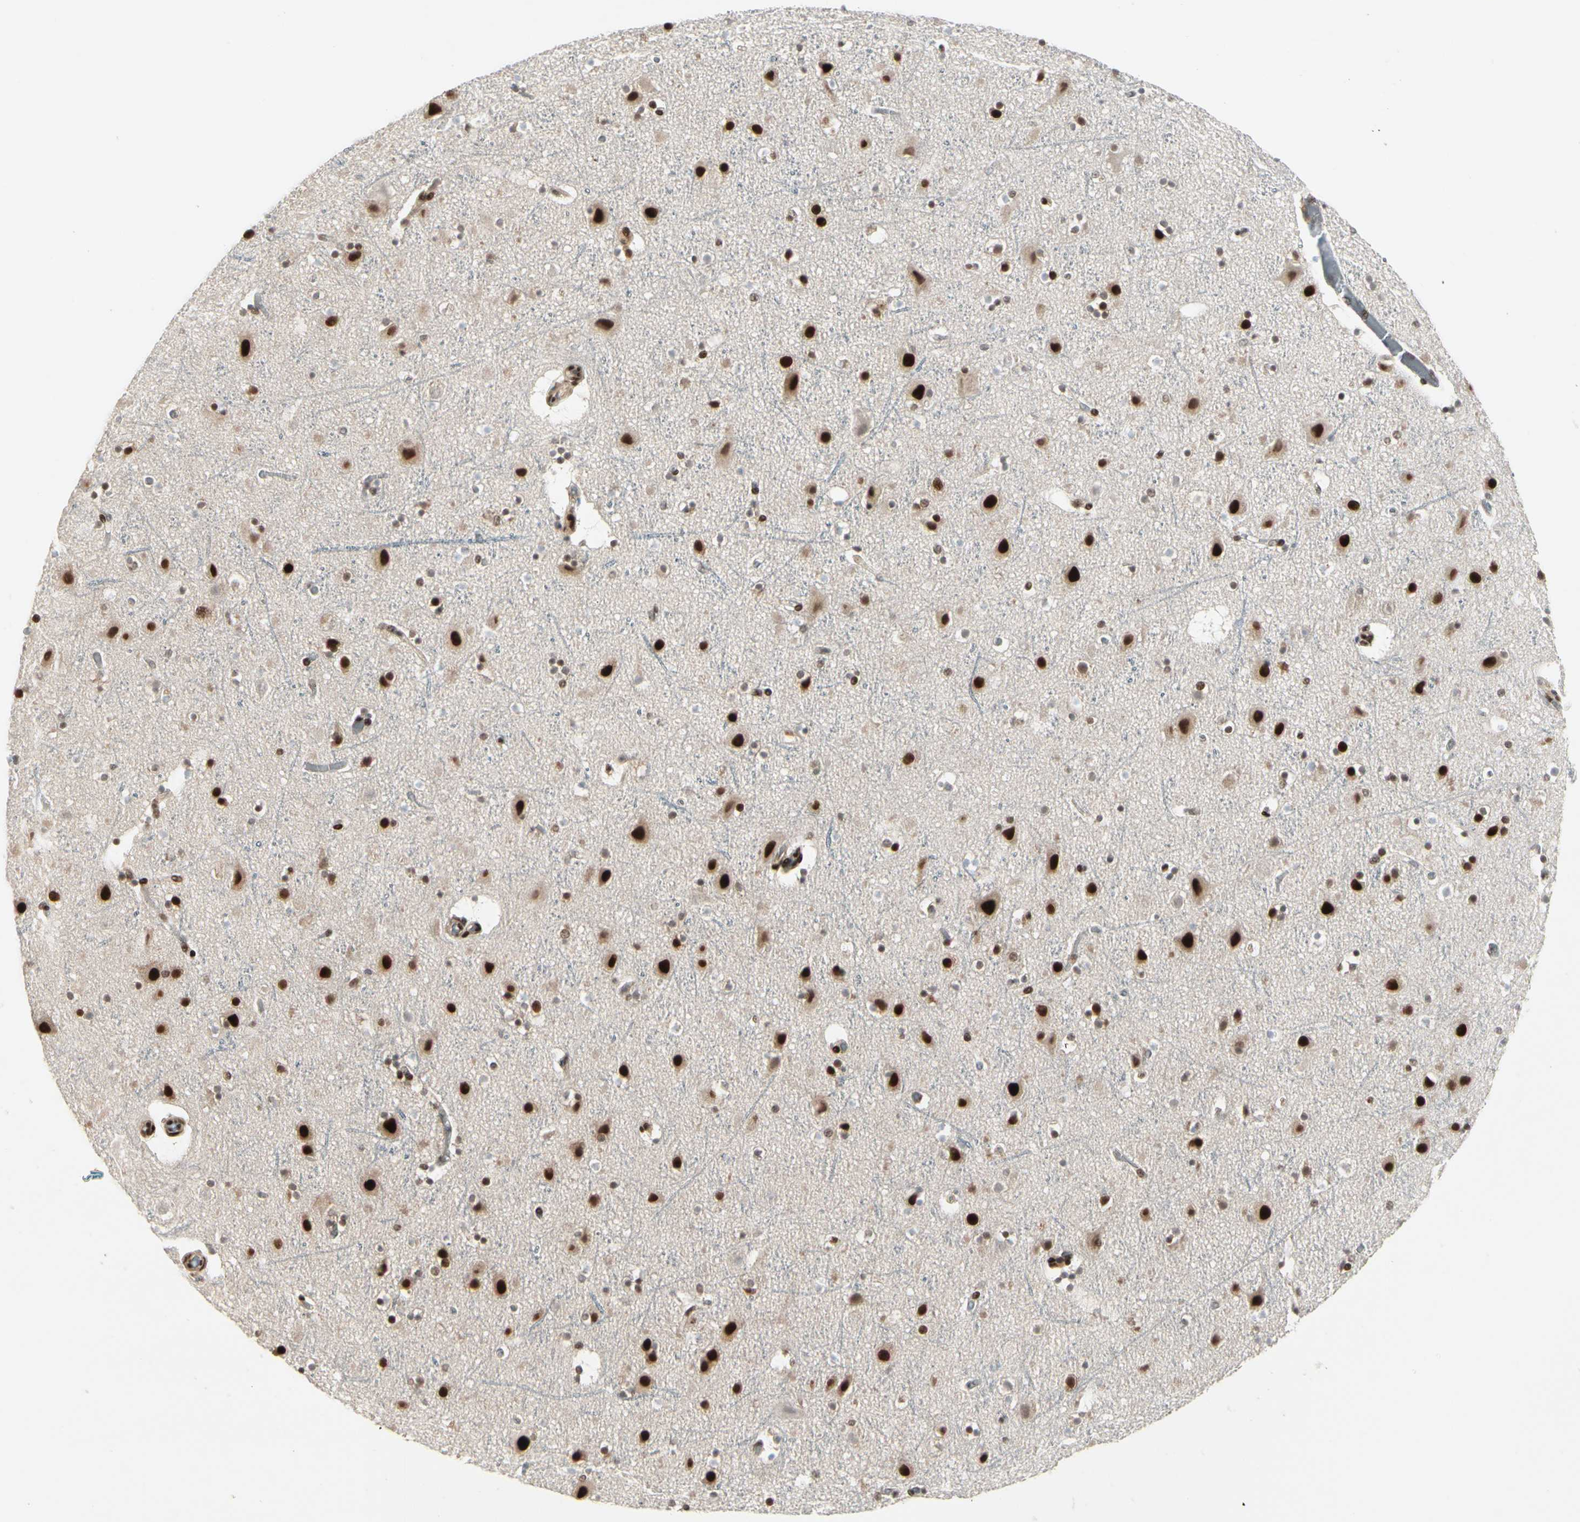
{"staining": {"intensity": "moderate", "quantity": "25%-75%", "location": "nuclear"}, "tissue": "cerebral cortex", "cell_type": "Endothelial cells", "image_type": "normal", "snomed": [{"axis": "morphology", "description": "Normal tissue, NOS"}, {"axis": "topography", "description": "Cerebral cortex"}], "caption": "About 25%-75% of endothelial cells in normal cerebral cortex reveal moderate nuclear protein positivity as visualized by brown immunohistochemical staining.", "gene": "CHAMP1", "patient": {"sex": "male", "age": 45}}